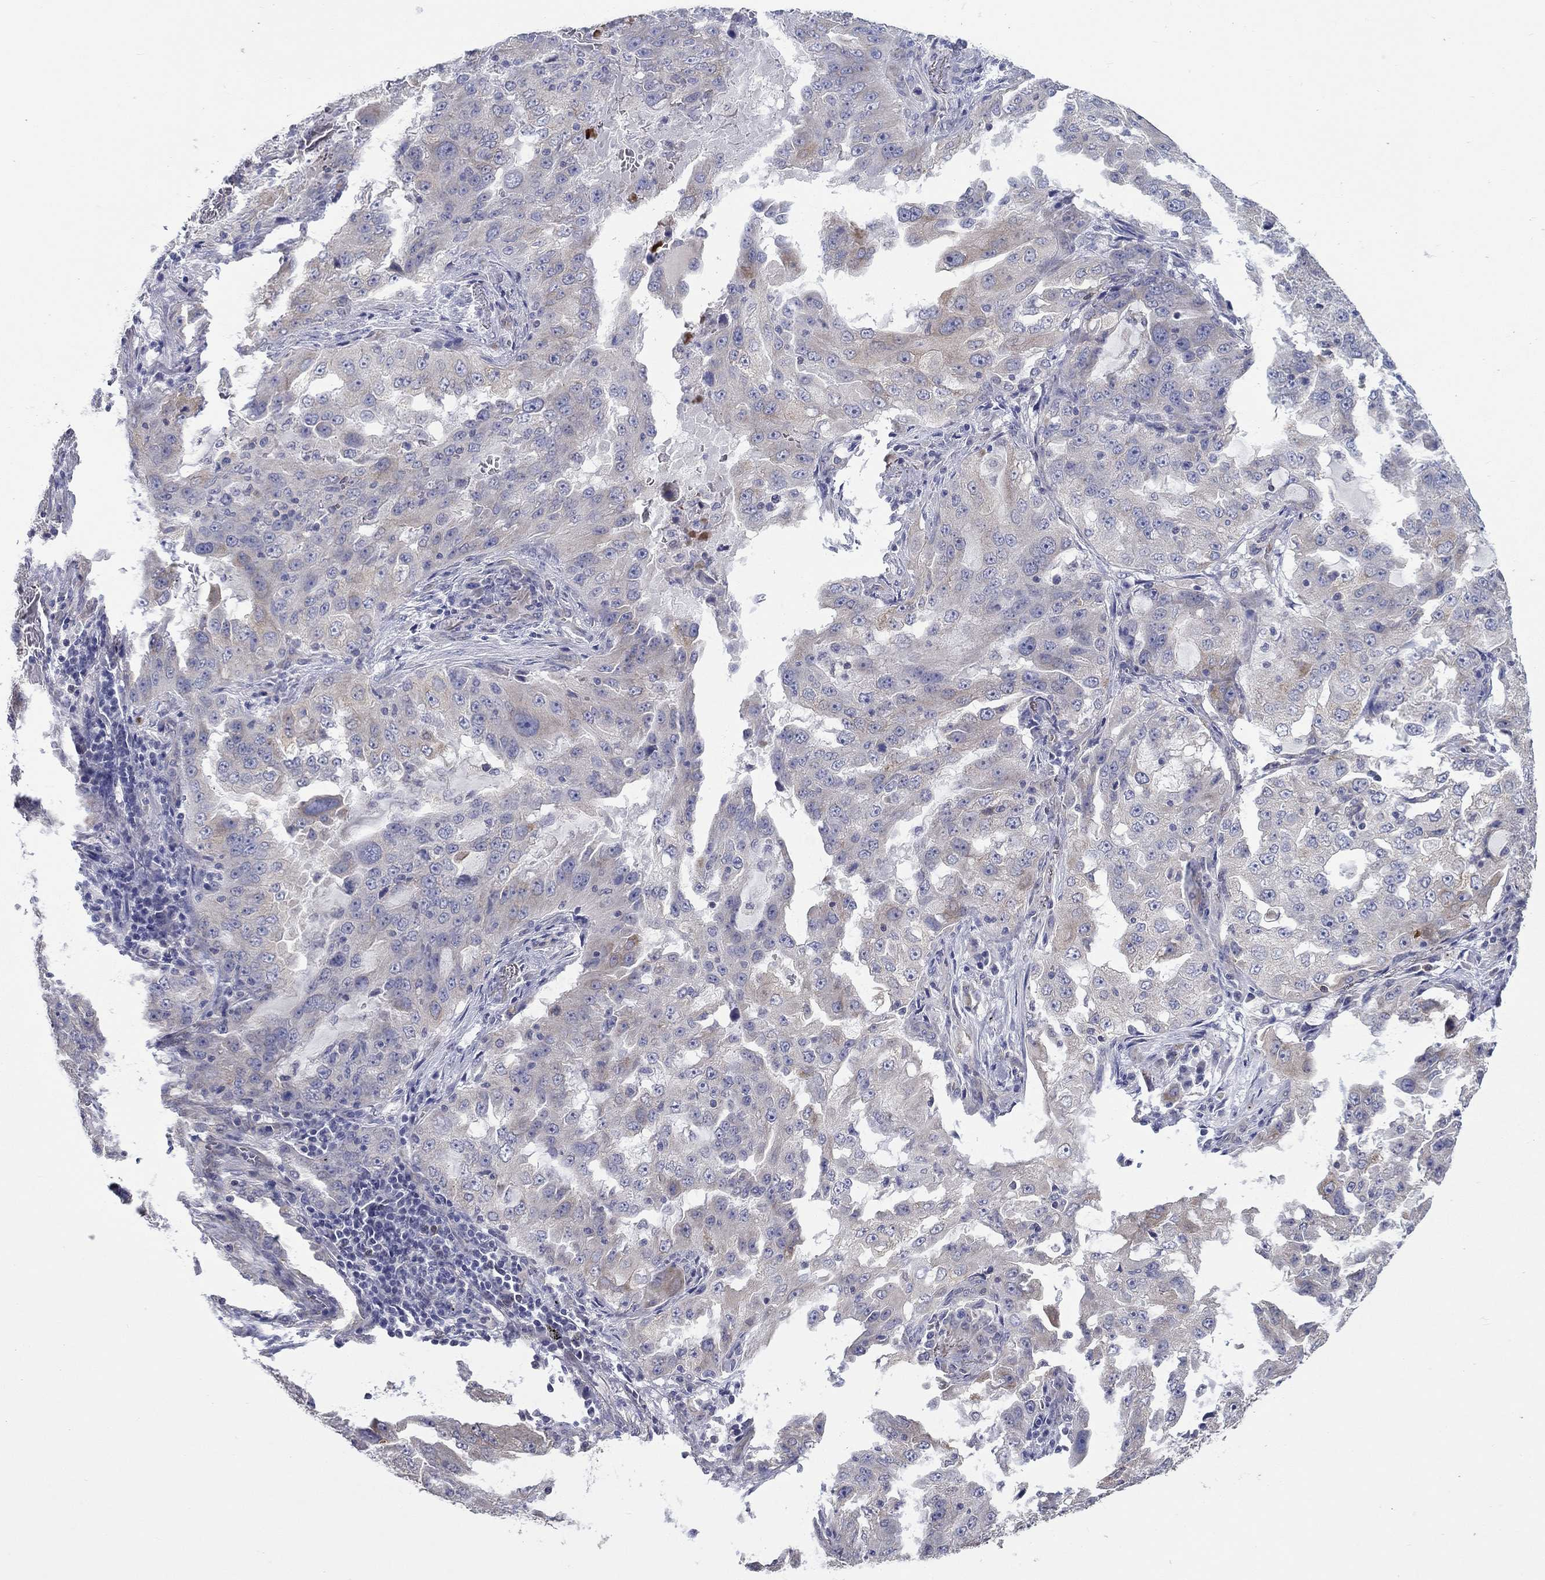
{"staining": {"intensity": "negative", "quantity": "none", "location": "none"}, "tissue": "lung cancer", "cell_type": "Tumor cells", "image_type": "cancer", "snomed": [{"axis": "morphology", "description": "Adenocarcinoma, NOS"}, {"axis": "topography", "description": "Lung"}], "caption": "Lung cancer was stained to show a protein in brown. There is no significant expression in tumor cells.", "gene": "ERMP1", "patient": {"sex": "female", "age": 61}}